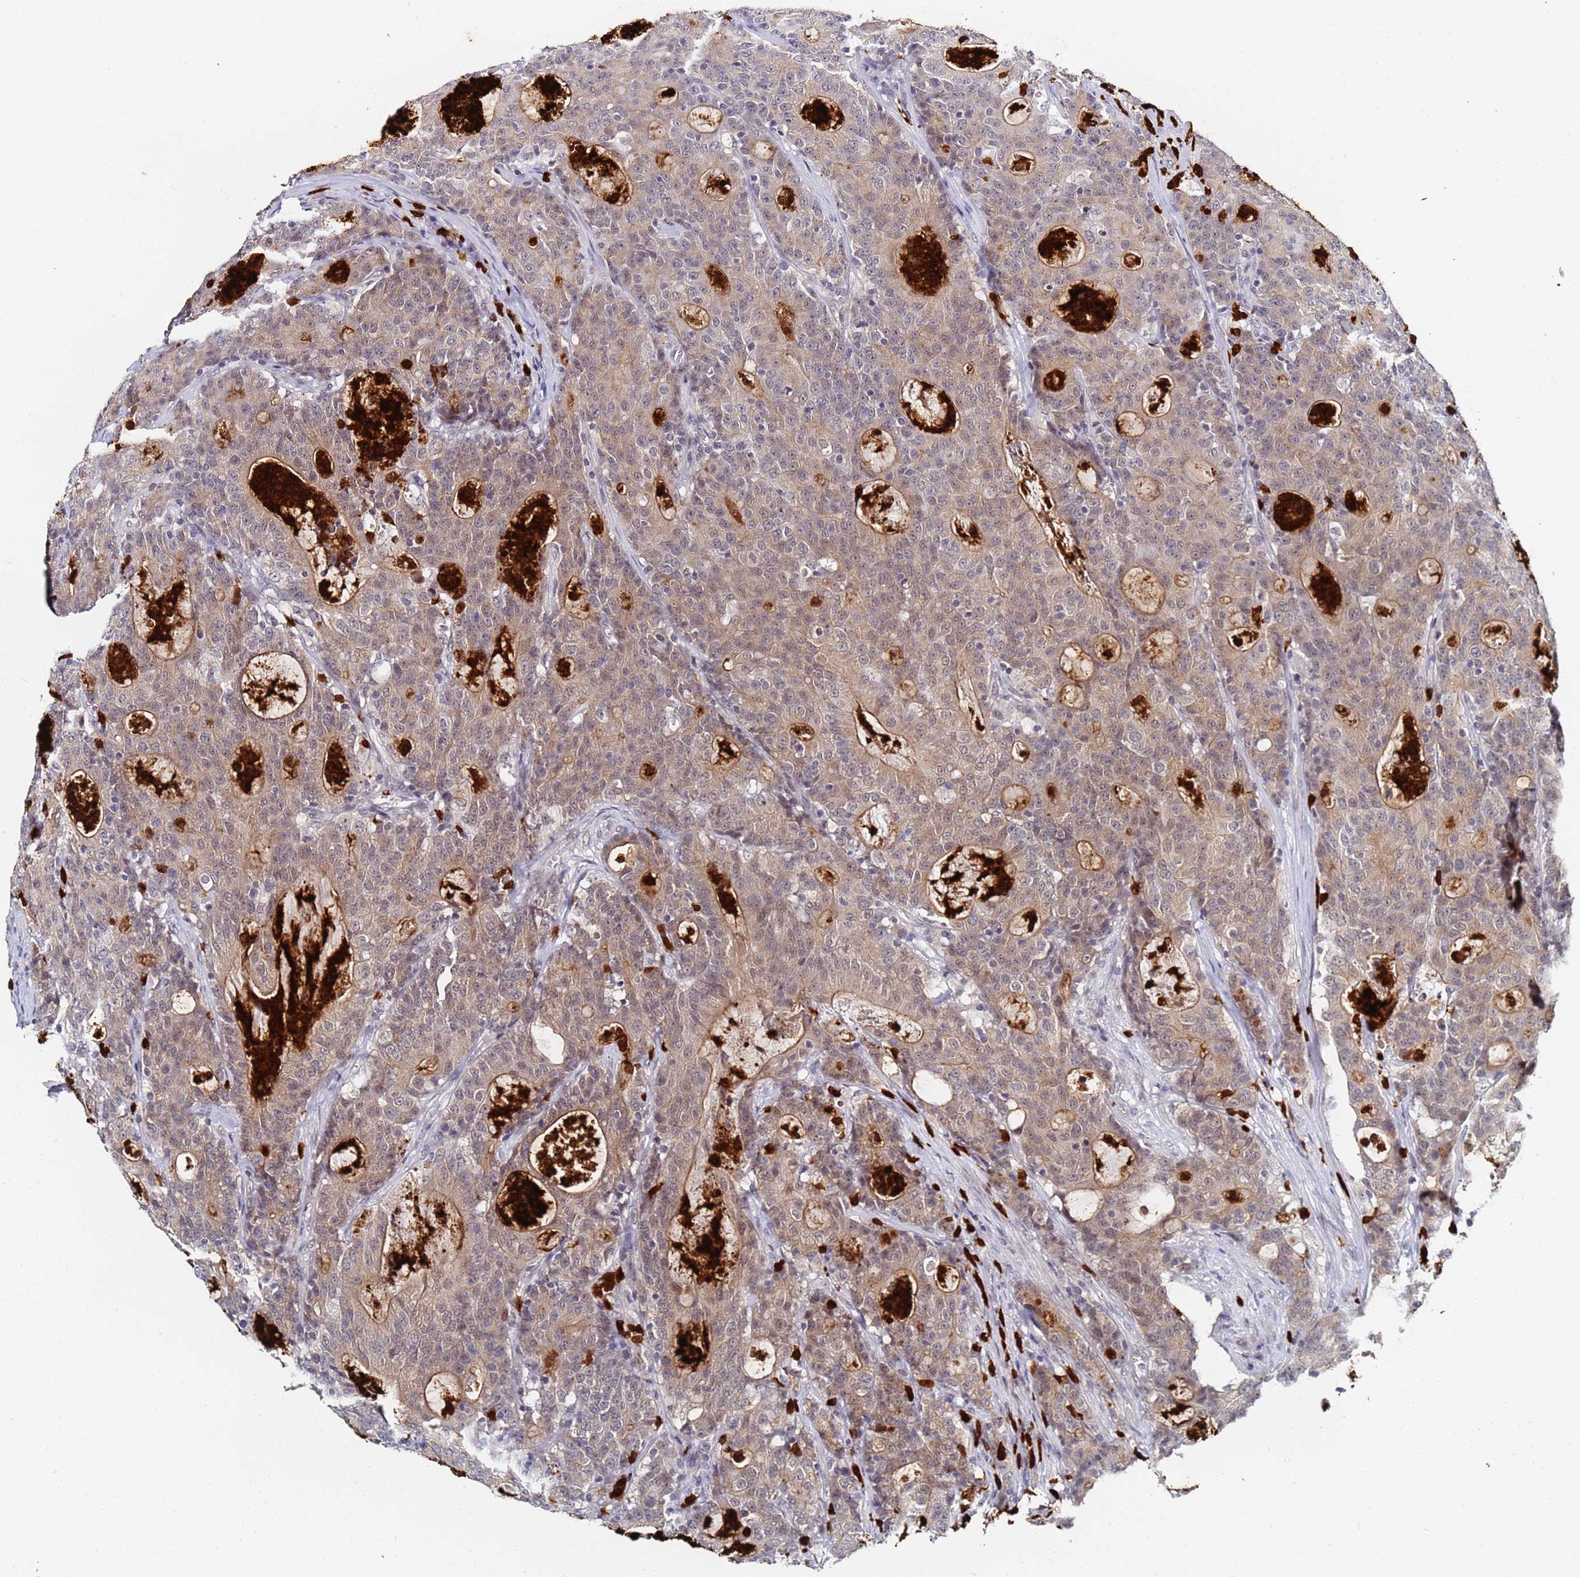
{"staining": {"intensity": "moderate", "quantity": "25%-75%", "location": "cytoplasmic/membranous"}, "tissue": "colorectal cancer", "cell_type": "Tumor cells", "image_type": "cancer", "snomed": [{"axis": "morphology", "description": "Adenocarcinoma, NOS"}, {"axis": "topography", "description": "Colon"}], "caption": "Adenocarcinoma (colorectal) stained for a protein (brown) shows moderate cytoplasmic/membranous positive expression in approximately 25%-75% of tumor cells.", "gene": "MTCL1", "patient": {"sex": "male", "age": 83}}